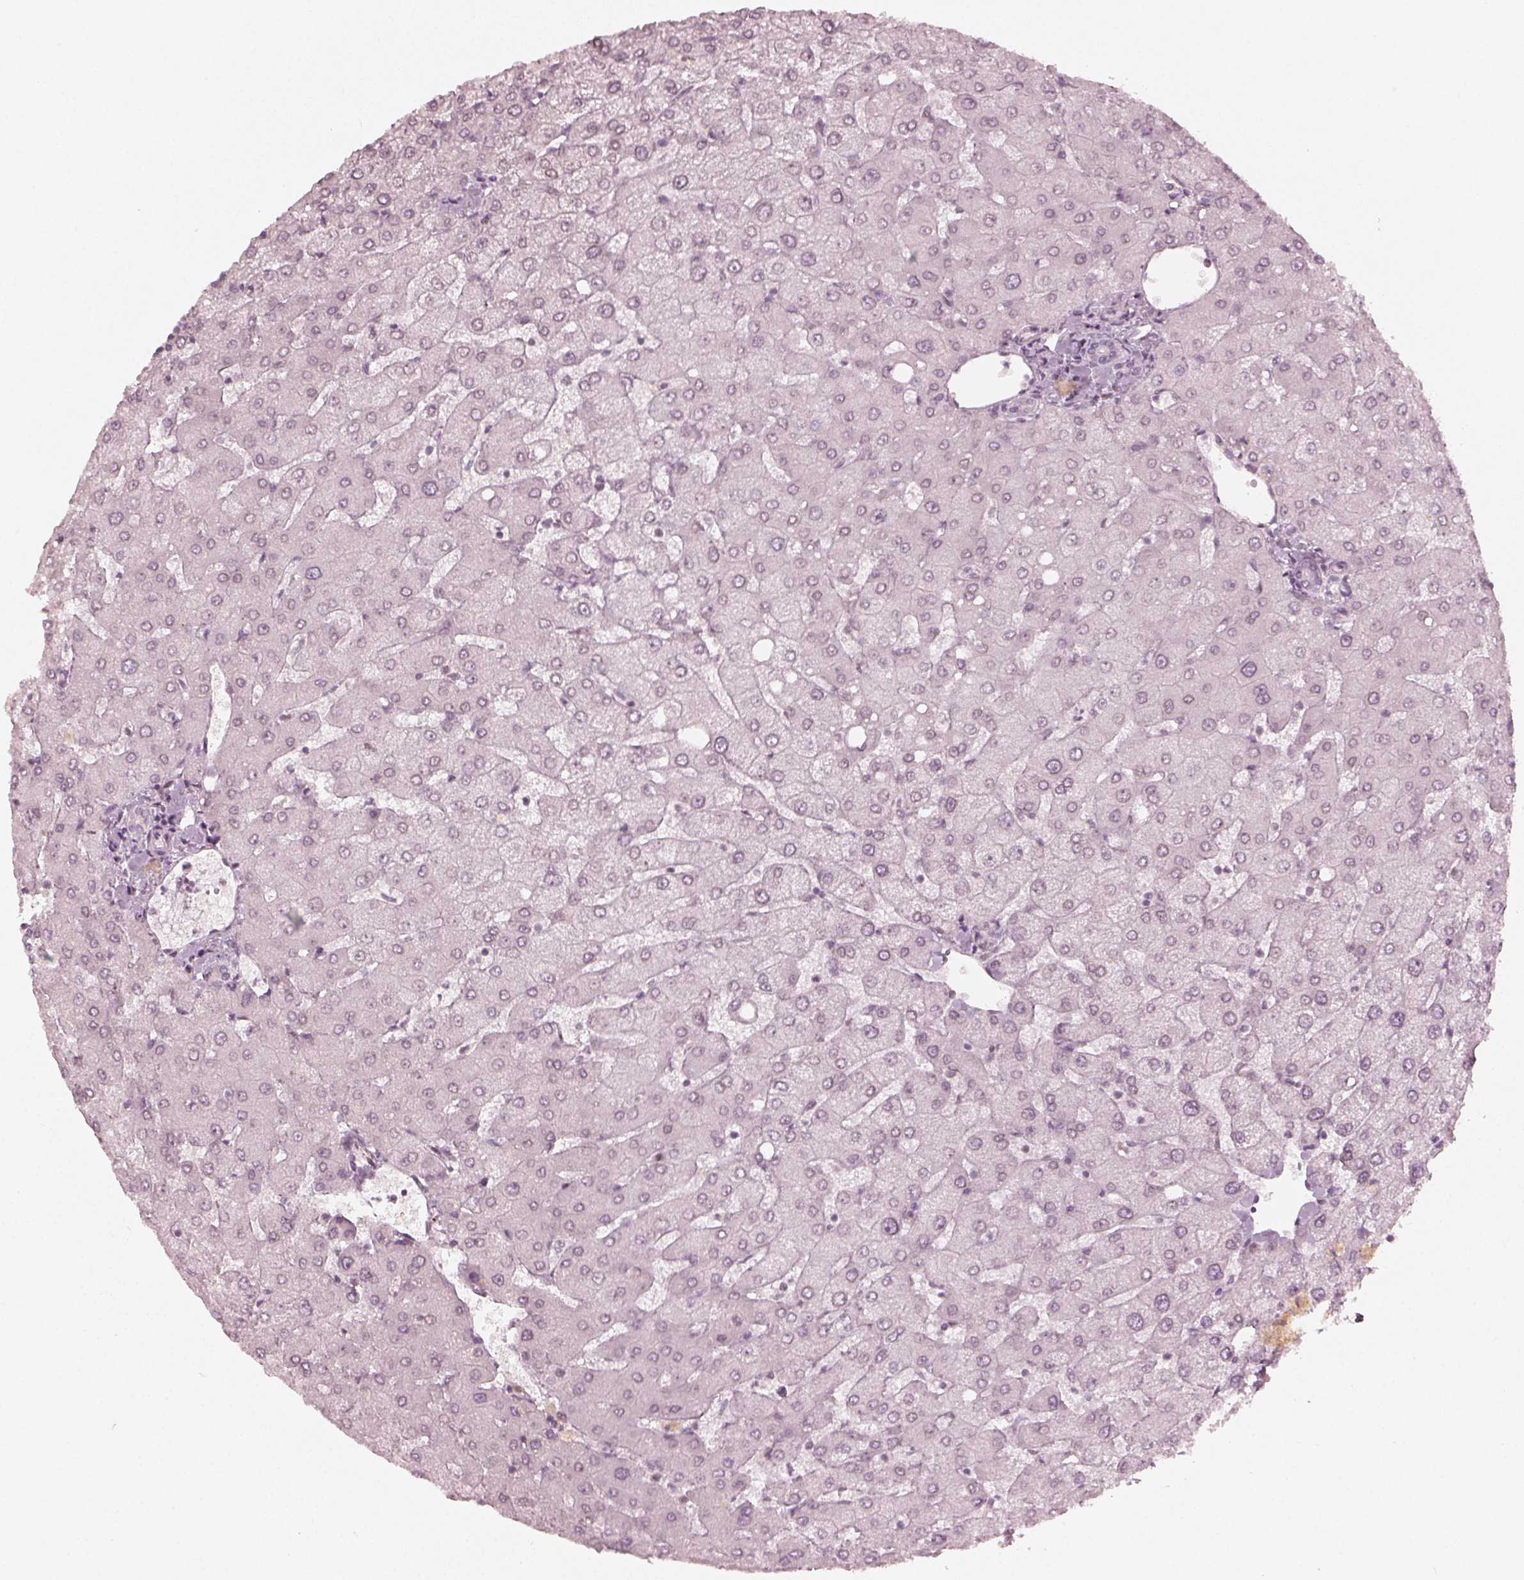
{"staining": {"intensity": "negative", "quantity": "none", "location": "none"}, "tissue": "liver", "cell_type": "Cholangiocytes", "image_type": "normal", "snomed": [{"axis": "morphology", "description": "Normal tissue, NOS"}, {"axis": "topography", "description": "Liver"}], "caption": "An immunohistochemistry histopathology image of unremarkable liver is shown. There is no staining in cholangiocytes of liver. (DAB (3,3'-diaminobenzidine) IHC with hematoxylin counter stain).", "gene": "DCAF12", "patient": {"sex": "female", "age": 54}}